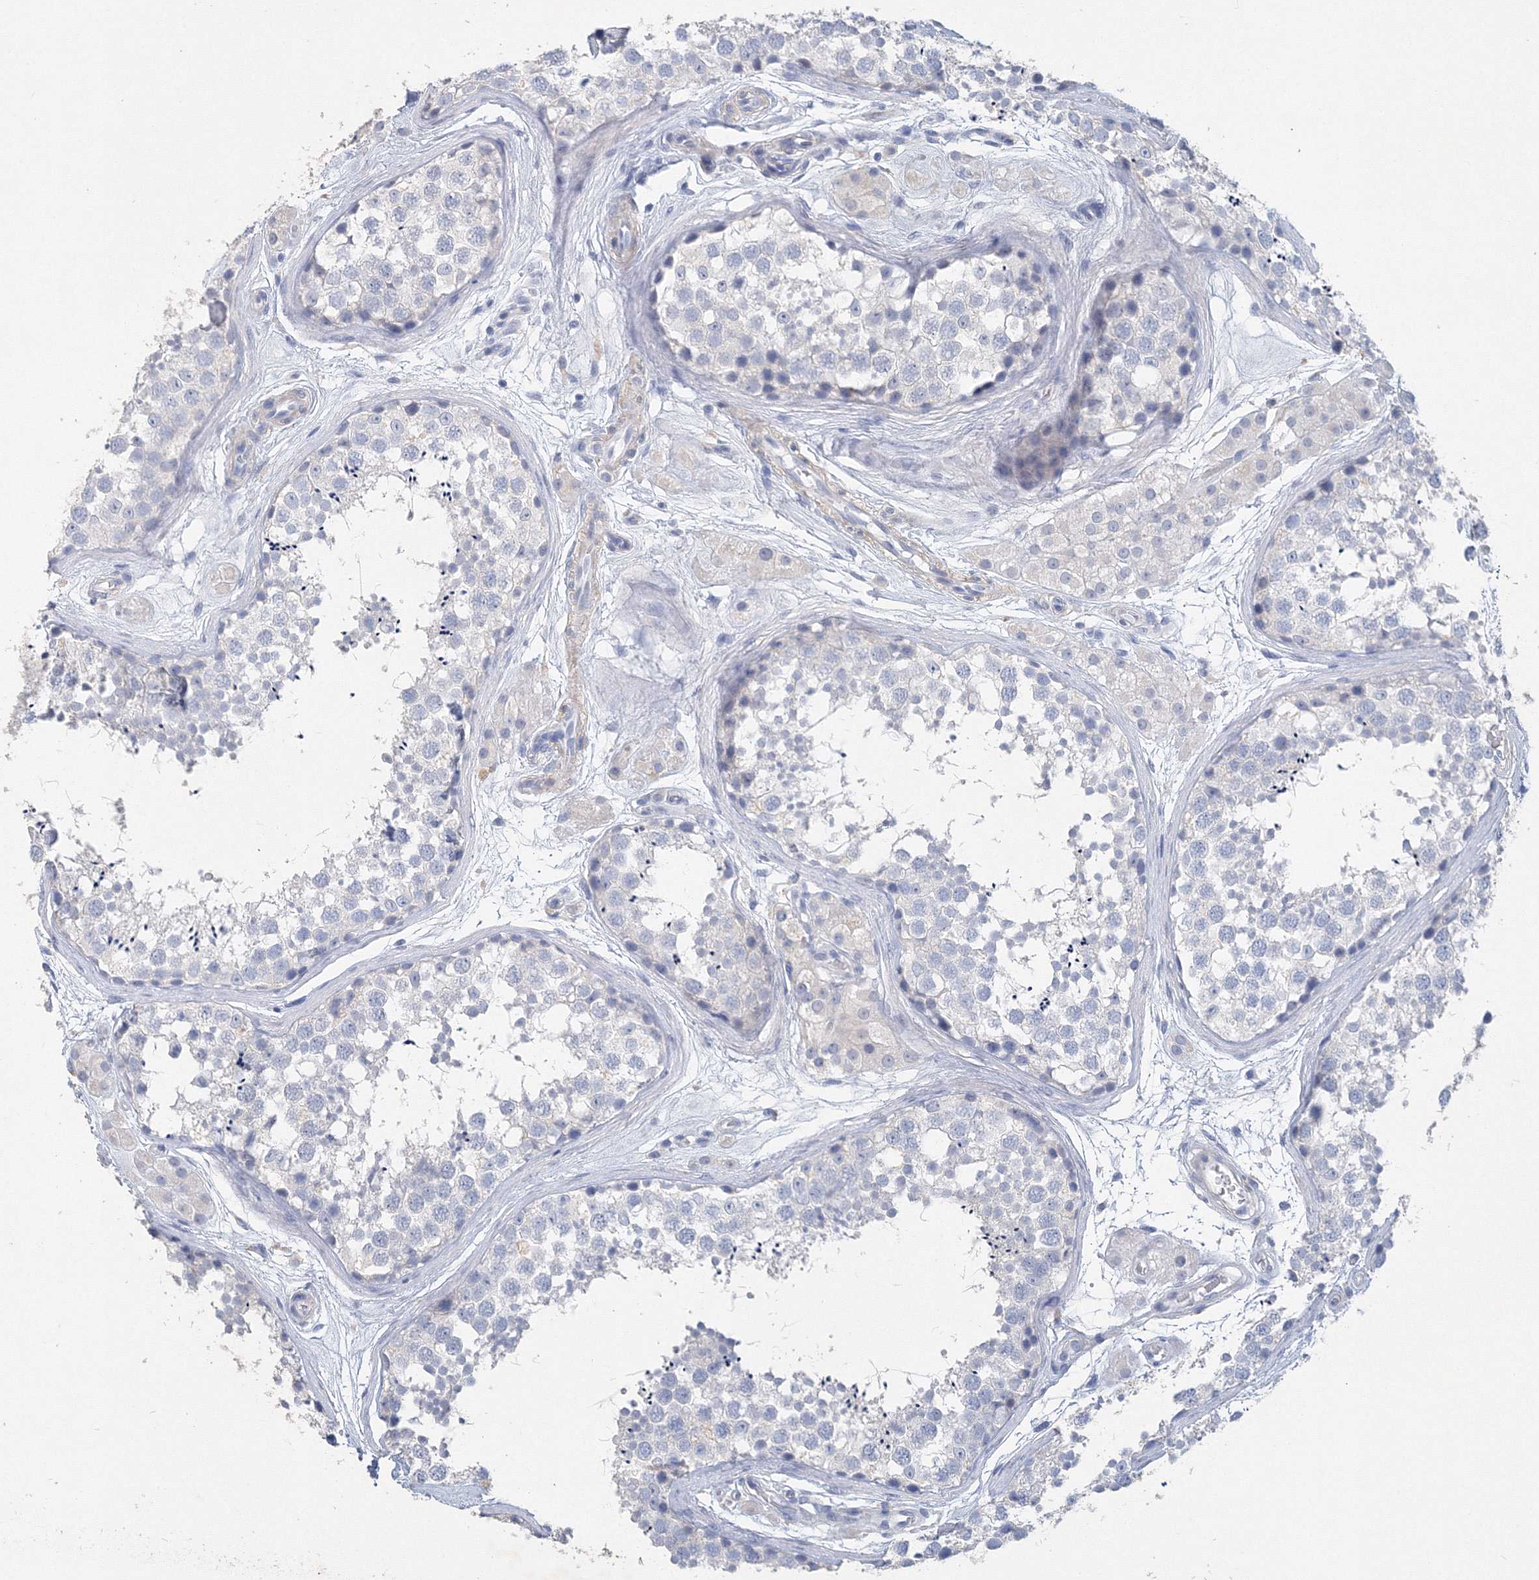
{"staining": {"intensity": "negative", "quantity": "none", "location": "none"}, "tissue": "testis", "cell_type": "Cells in seminiferous ducts", "image_type": "normal", "snomed": [{"axis": "morphology", "description": "Normal tissue, NOS"}, {"axis": "topography", "description": "Testis"}], "caption": "Immunohistochemical staining of unremarkable human testis exhibits no significant expression in cells in seminiferous ducts.", "gene": "OSBPL6", "patient": {"sex": "male", "age": 56}}